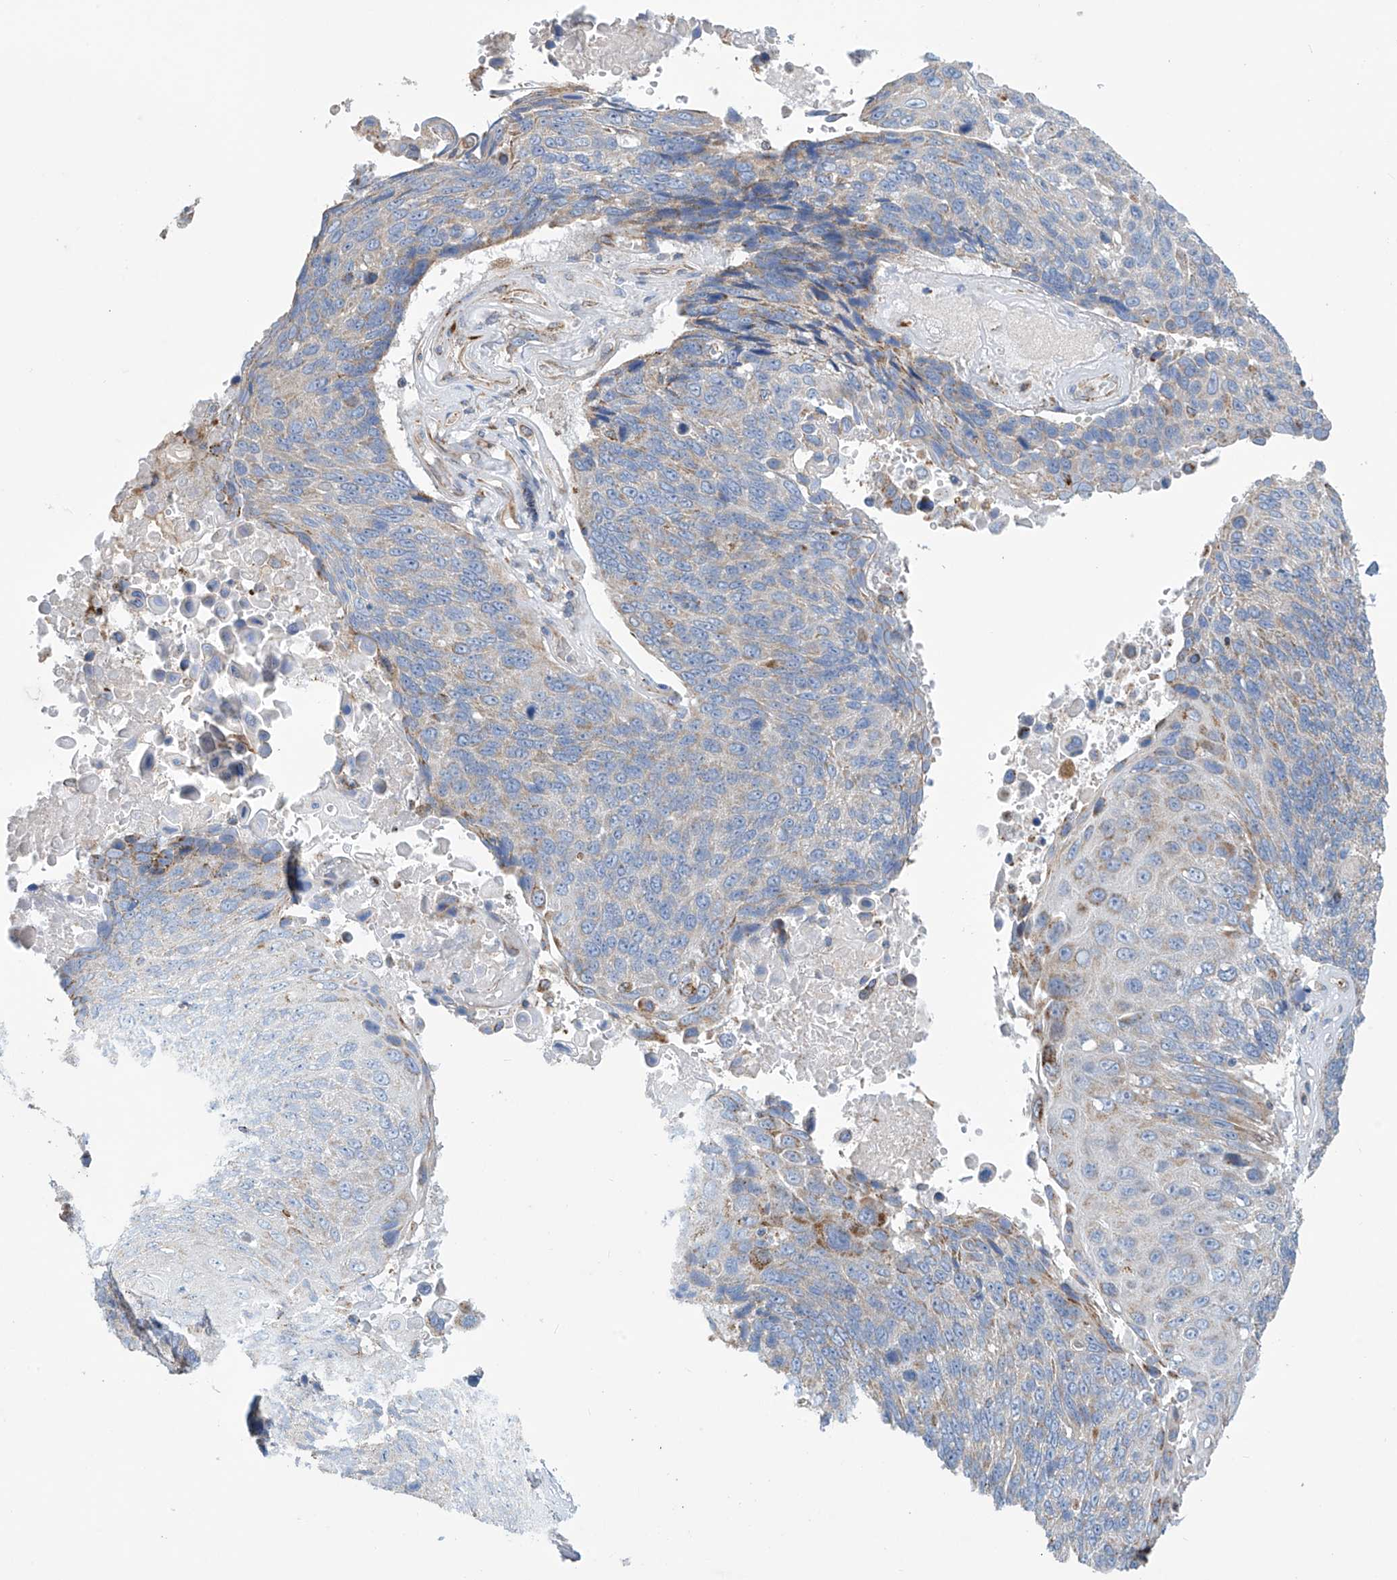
{"staining": {"intensity": "weak", "quantity": "<25%", "location": "cytoplasmic/membranous"}, "tissue": "lung cancer", "cell_type": "Tumor cells", "image_type": "cancer", "snomed": [{"axis": "morphology", "description": "Squamous cell carcinoma, NOS"}, {"axis": "topography", "description": "Lung"}], "caption": "Immunohistochemical staining of squamous cell carcinoma (lung) exhibits no significant expression in tumor cells.", "gene": "EIF5B", "patient": {"sex": "male", "age": 66}}